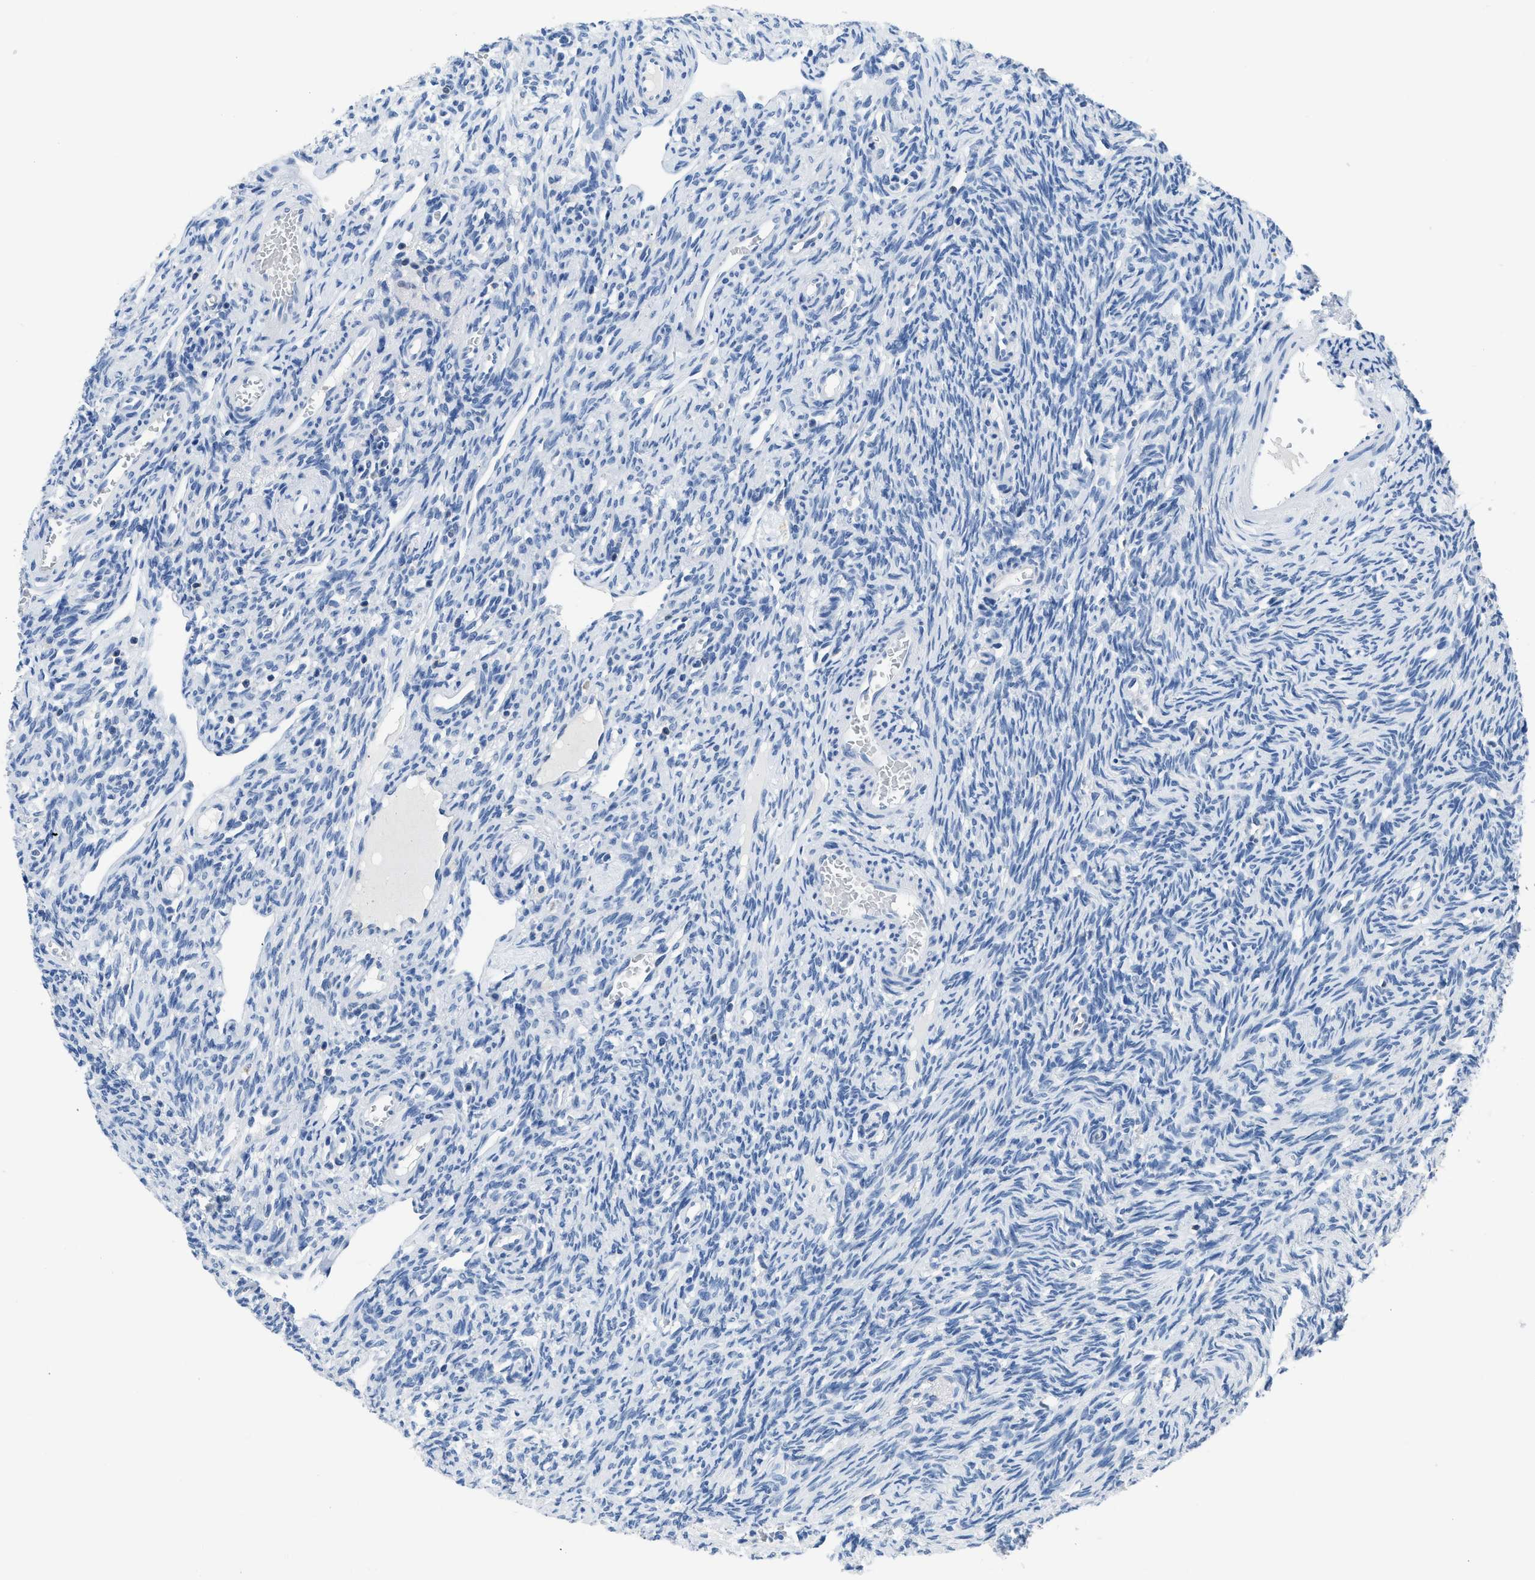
{"staining": {"intensity": "negative", "quantity": "none", "location": "none"}, "tissue": "ovary", "cell_type": "Follicle cells", "image_type": "normal", "snomed": [{"axis": "morphology", "description": "Normal tissue, NOS"}, {"axis": "topography", "description": "Ovary"}], "caption": "Immunohistochemical staining of normal human ovary demonstrates no significant positivity in follicle cells. (DAB (3,3'-diaminobenzidine) immunohistochemistry (IHC), high magnification).", "gene": "NFATC2", "patient": {"sex": "female", "age": 33}}